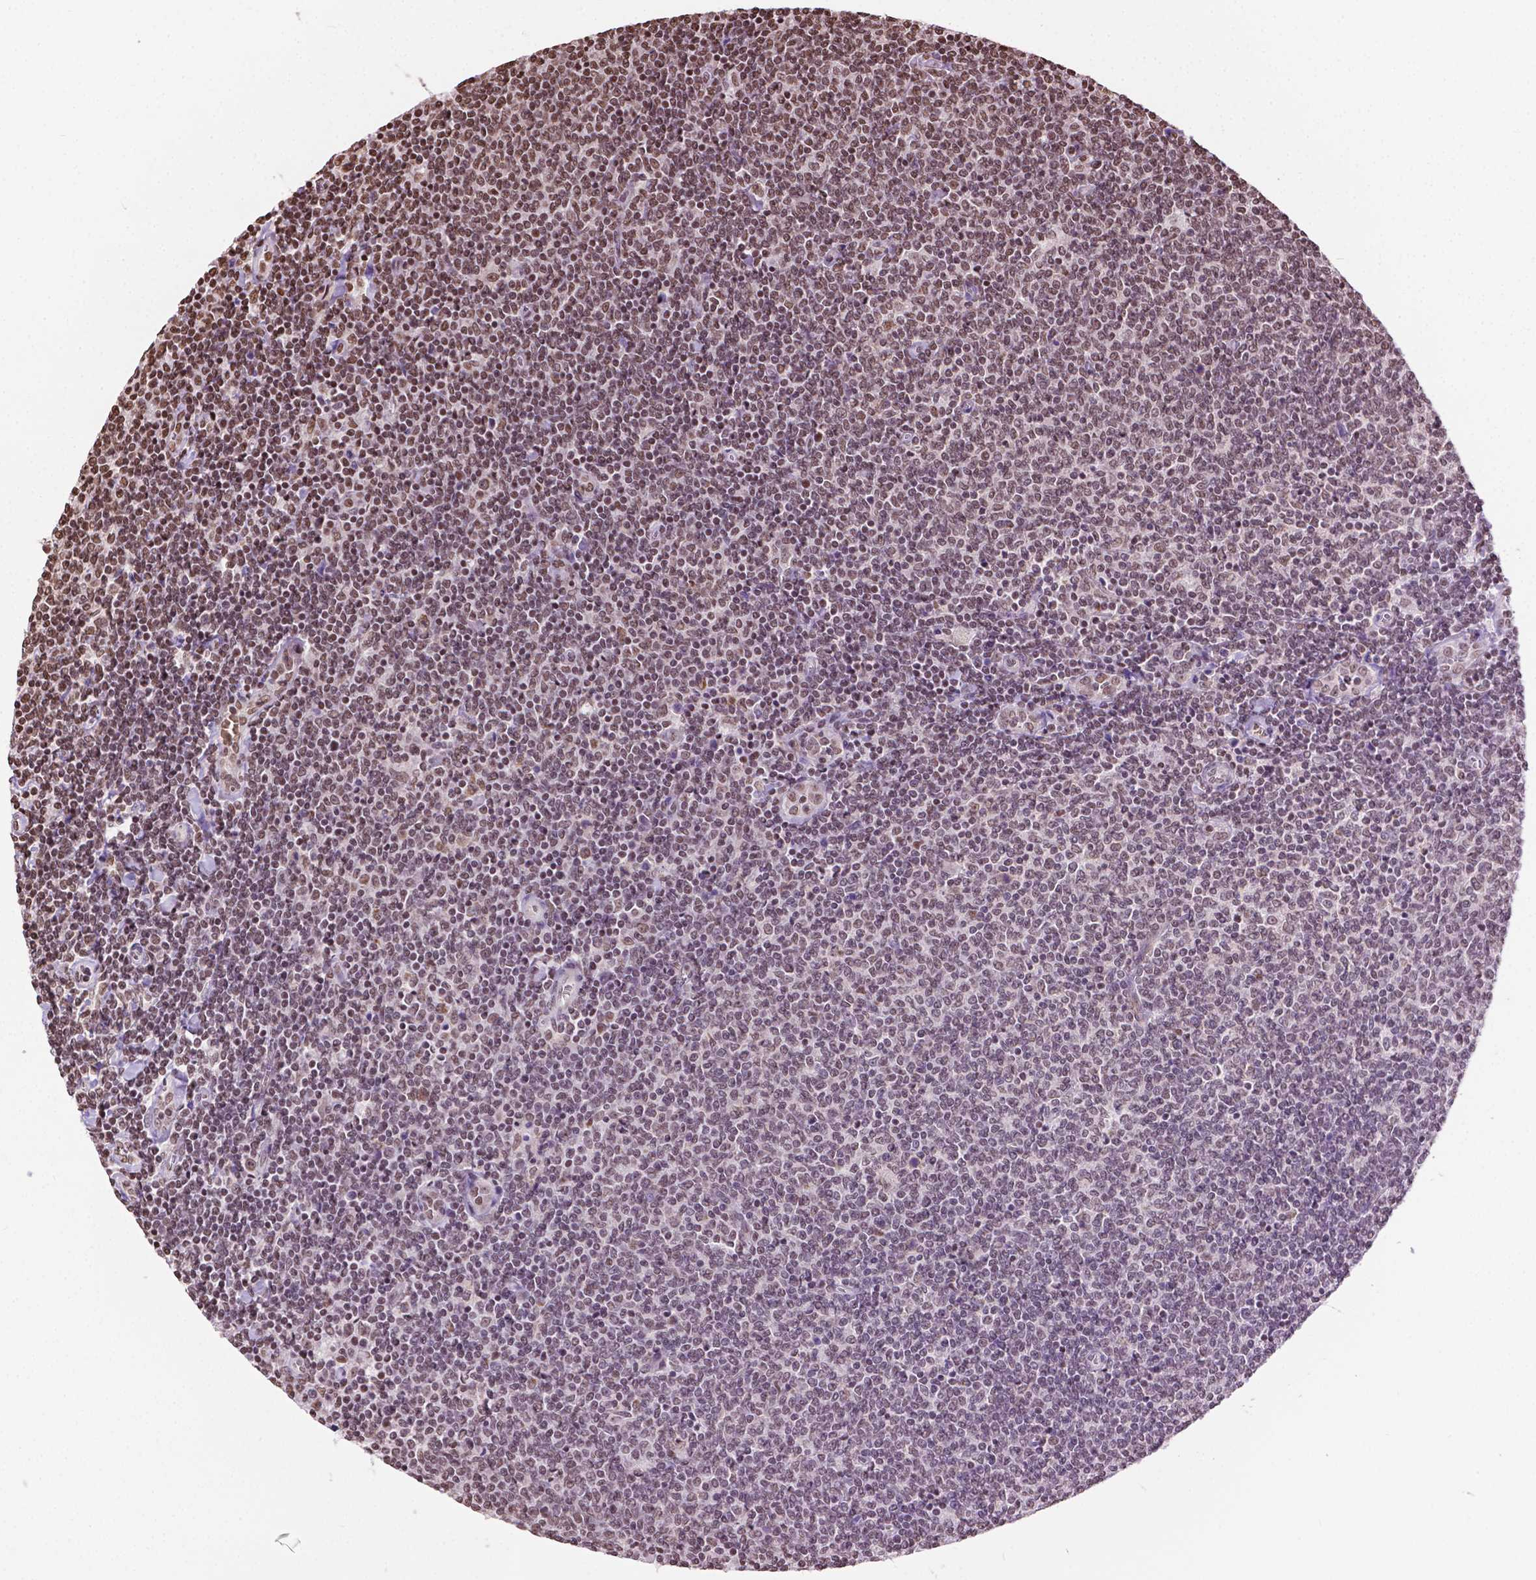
{"staining": {"intensity": "moderate", "quantity": ">75%", "location": "nuclear"}, "tissue": "lymphoma", "cell_type": "Tumor cells", "image_type": "cancer", "snomed": [{"axis": "morphology", "description": "Malignant lymphoma, non-Hodgkin's type, Low grade"}, {"axis": "topography", "description": "Lymph node"}], "caption": "DAB immunohistochemical staining of human lymphoma shows moderate nuclear protein staining in about >75% of tumor cells. (Brightfield microscopy of DAB IHC at high magnification).", "gene": "COL23A1", "patient": {"sex": "male", "age": 52}}